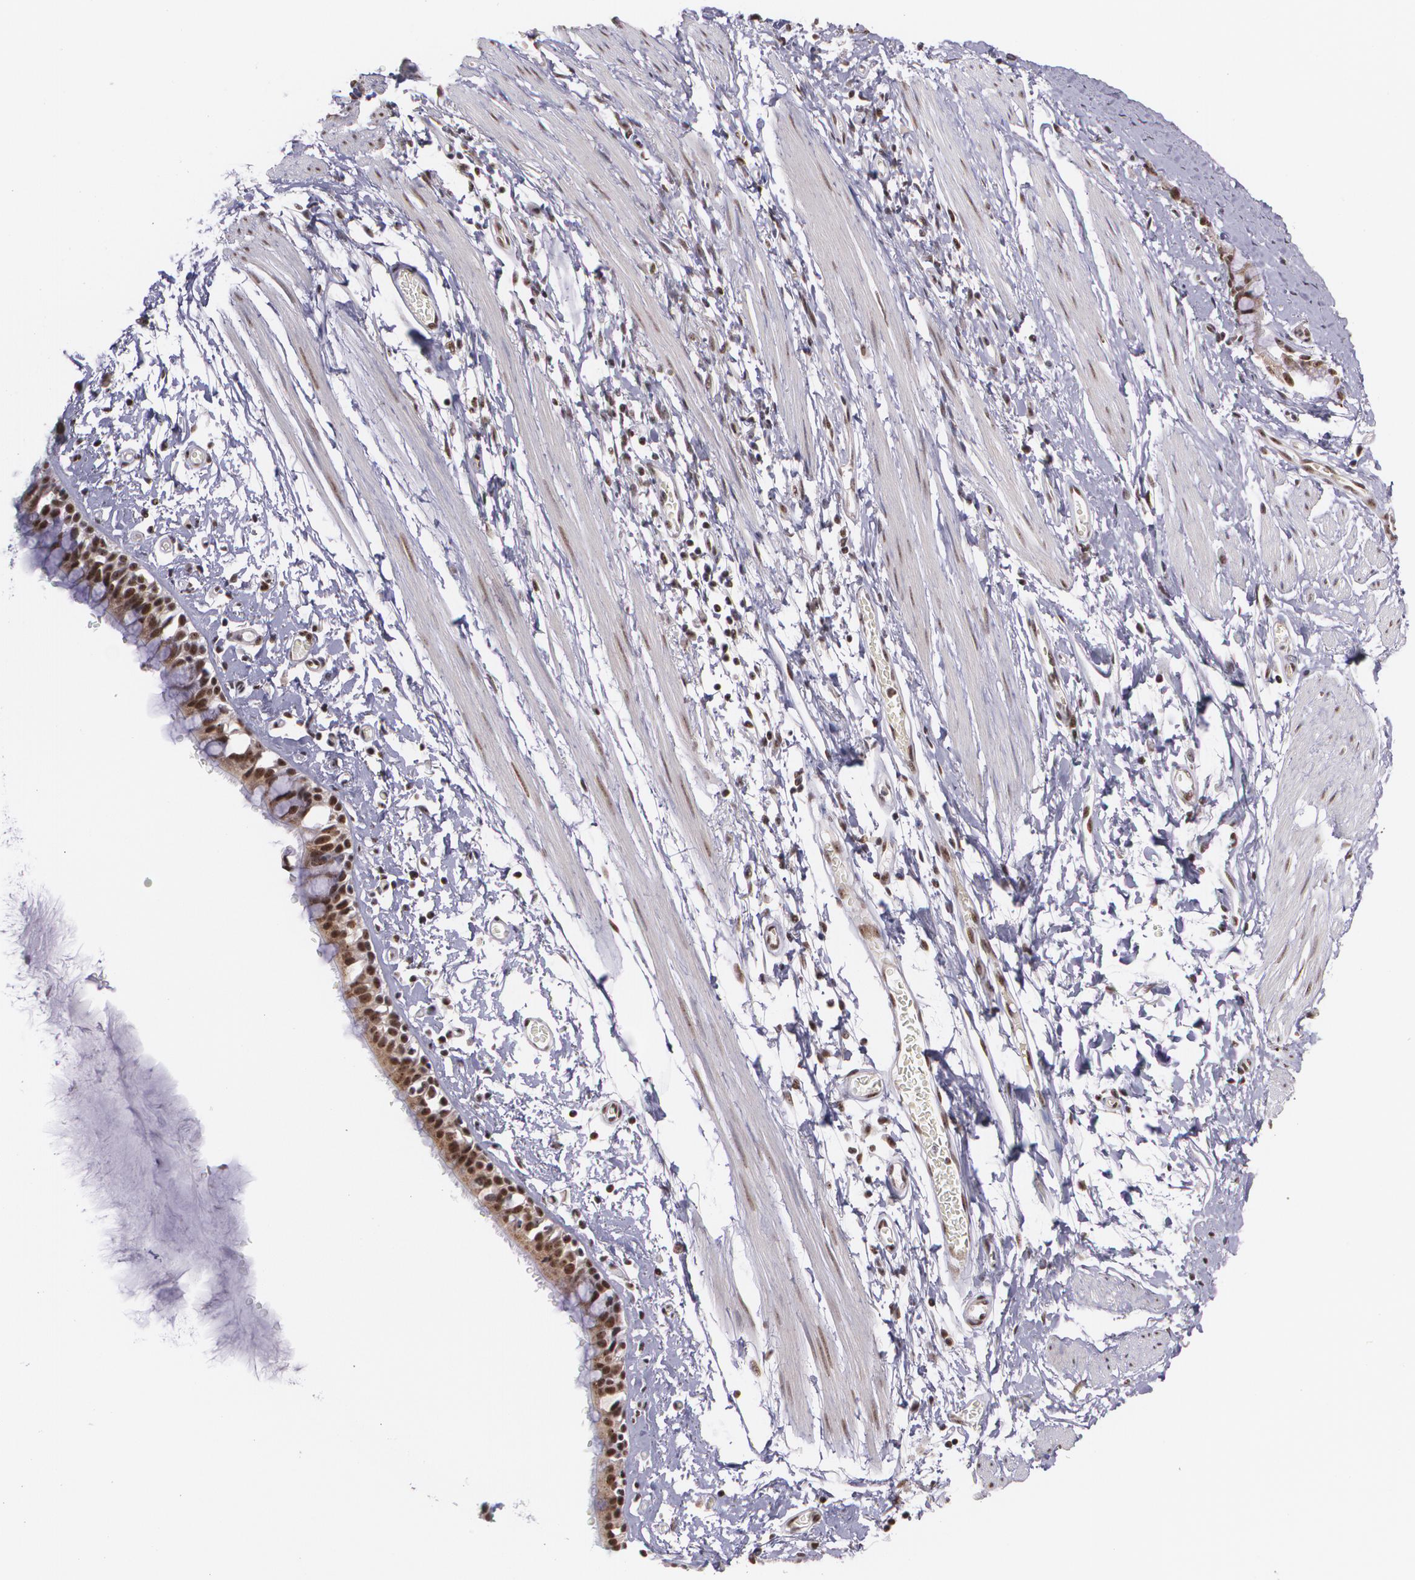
{"staining": {"intensity": "strong", "quantity": ">75%", "location": "cytoplasmic/membranous,nuclear"}, "tissue": "bronchus", "cell_type": "Respiratory epithelial cells", "image_type": "normal", "snomed": [{"axis": "morphology", "description": "Normal tissue, NOS"}, {"axis": "topography", "description": "Lymph node of abdomen"}, {"axis": "topography", "description": "Lymph node of pelvis"}], "caption": "Immunohistochemistry histopathology image of normal bronchus stained for a protein (brown), which displays high levels of strong cytoplasmic/membranous,nuclear positivity in approximately >75% of respiratory epithelial cells.", "gene": "C6orf15", "patient": {"sex": "female", "age": 65}}